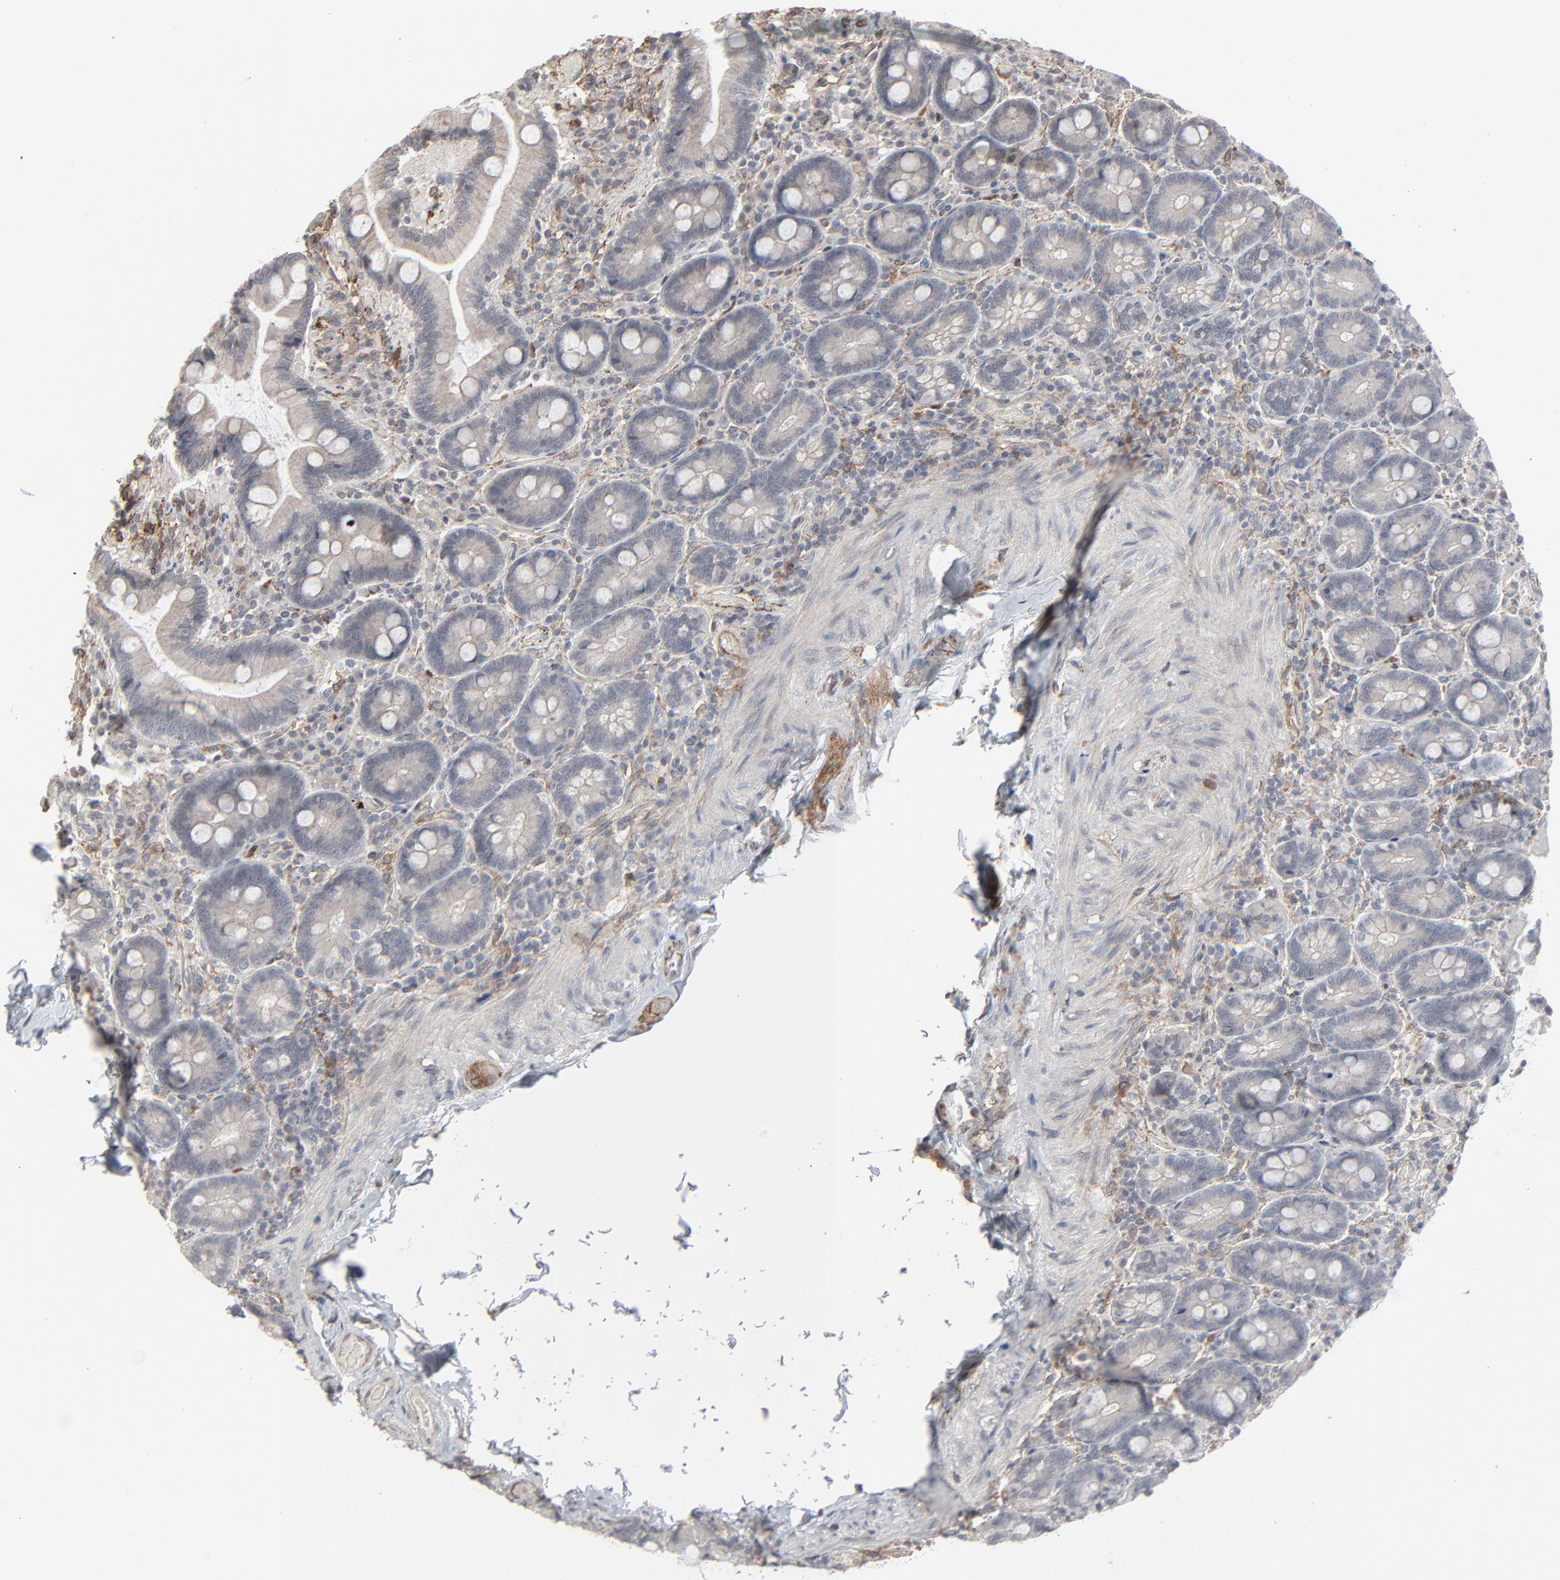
{"staining": {"intensity": "negative", "quantity": "none", "location": "none"}, "tissue": "duodenum", "cell_type": "Glandular cells", "image_type": "normal", "snomed": [{"axis": "morphology", "description": "Normal tissue, NOS"}, {"axis": "topography", "description": "Duodenum"}], "caption": "Histopathology image shows no significant protein expression in glandular cells of benign duodenum. (Brightfield microscopy of DAB (3,3'-diaminobenzidine) immunohistochemistry (IHC) at high magnification).", "gene": "CTNND1", "patient": {"sex": "male", "age": 66}}